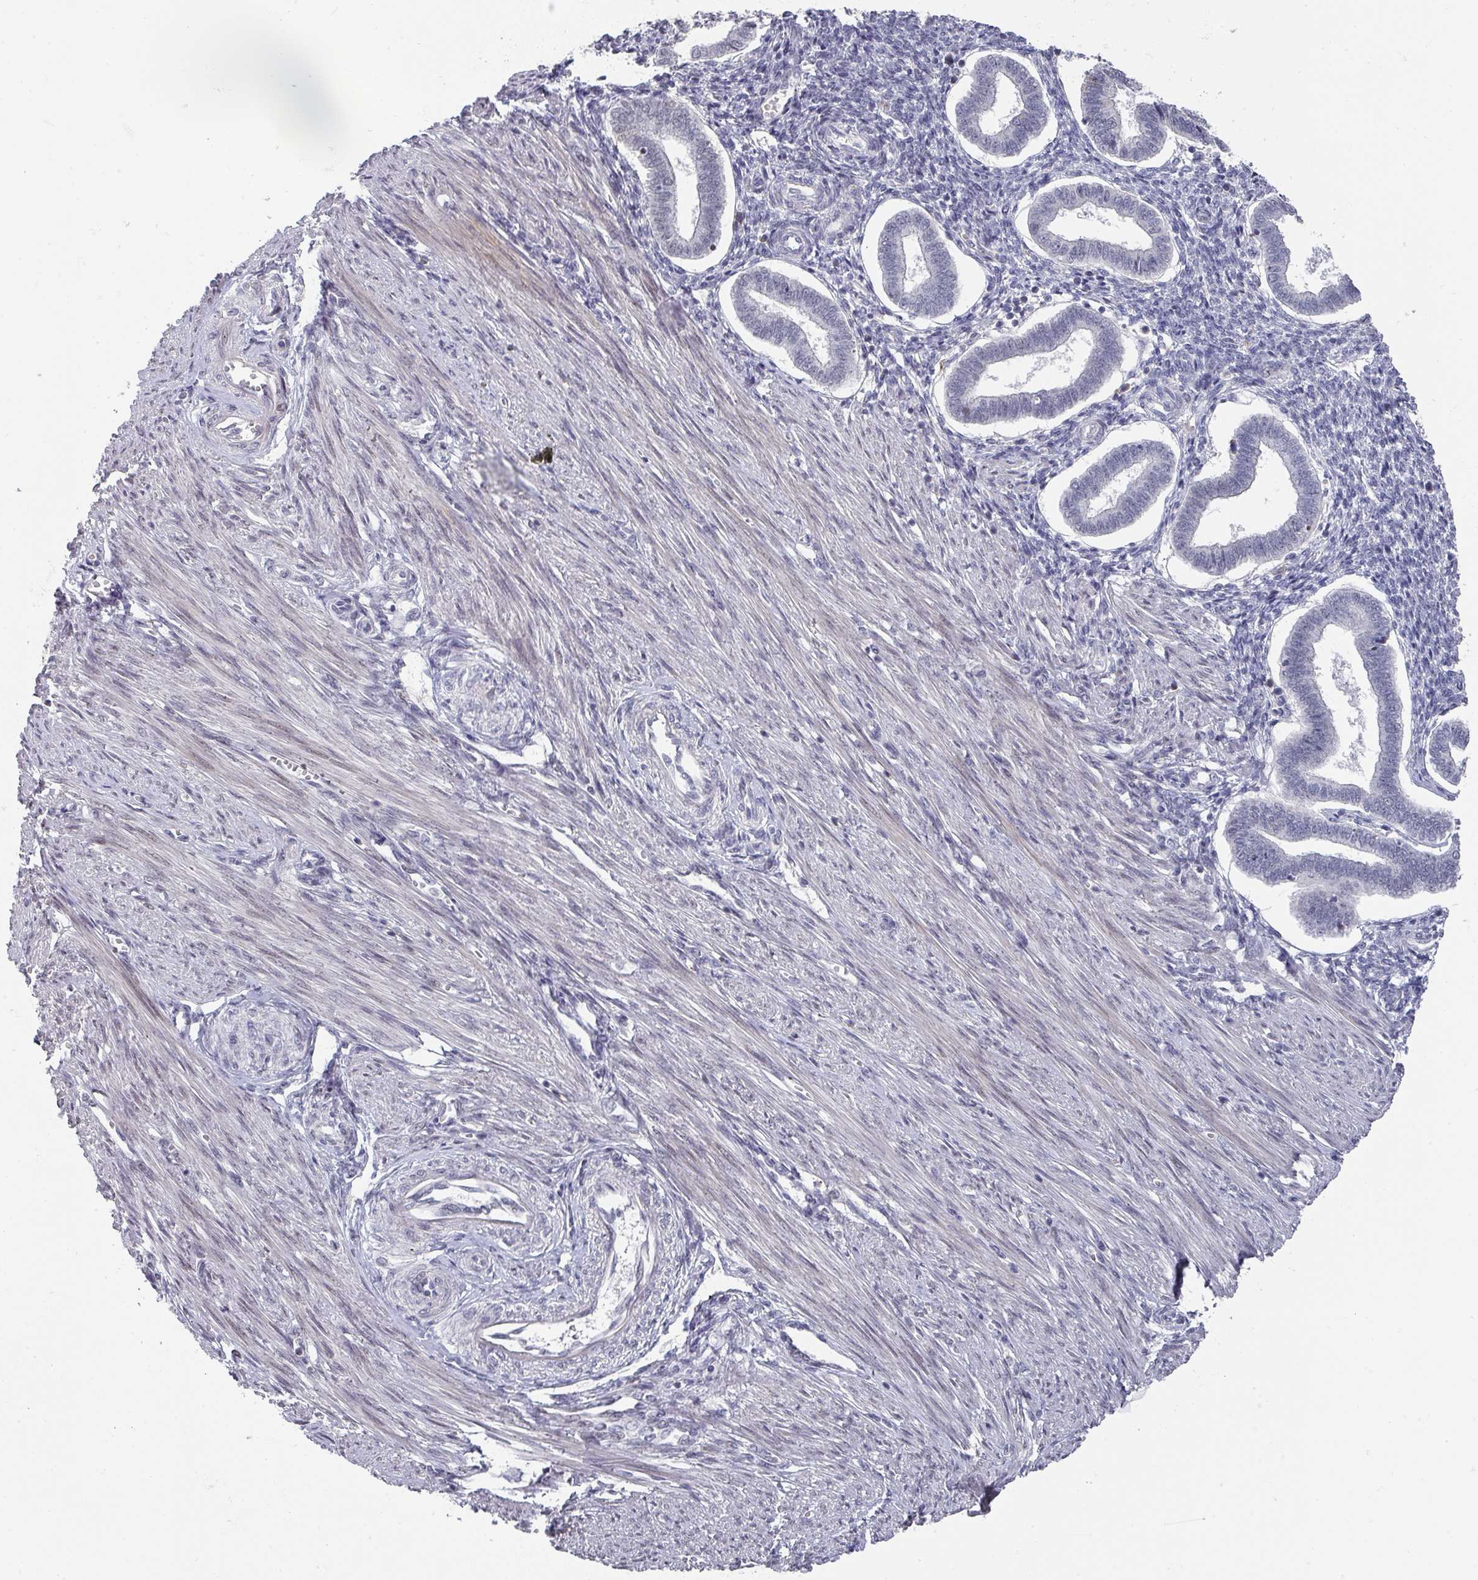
{"staining": {"intensity": "negative", "quantity": "none", "location": "none"}, "tissue": "endometrium", "cell_type": "Cells in endometrial stroma", "image_type": "normal", "snomed": [{"axis": "morphology", "description": "Normal tissue, NOS"}, {"axis": "topography", "description": "Endometrium"}], "caption": "The immunohistochemistry (IHC) image has no significant expression in cells in endometrial stroma of endometrium. (DAB (3,3'-diaminobenzidine) IHC, high magnification).", "gene": "ZNF654", "patient": {"sex": "female", "age": 24}}